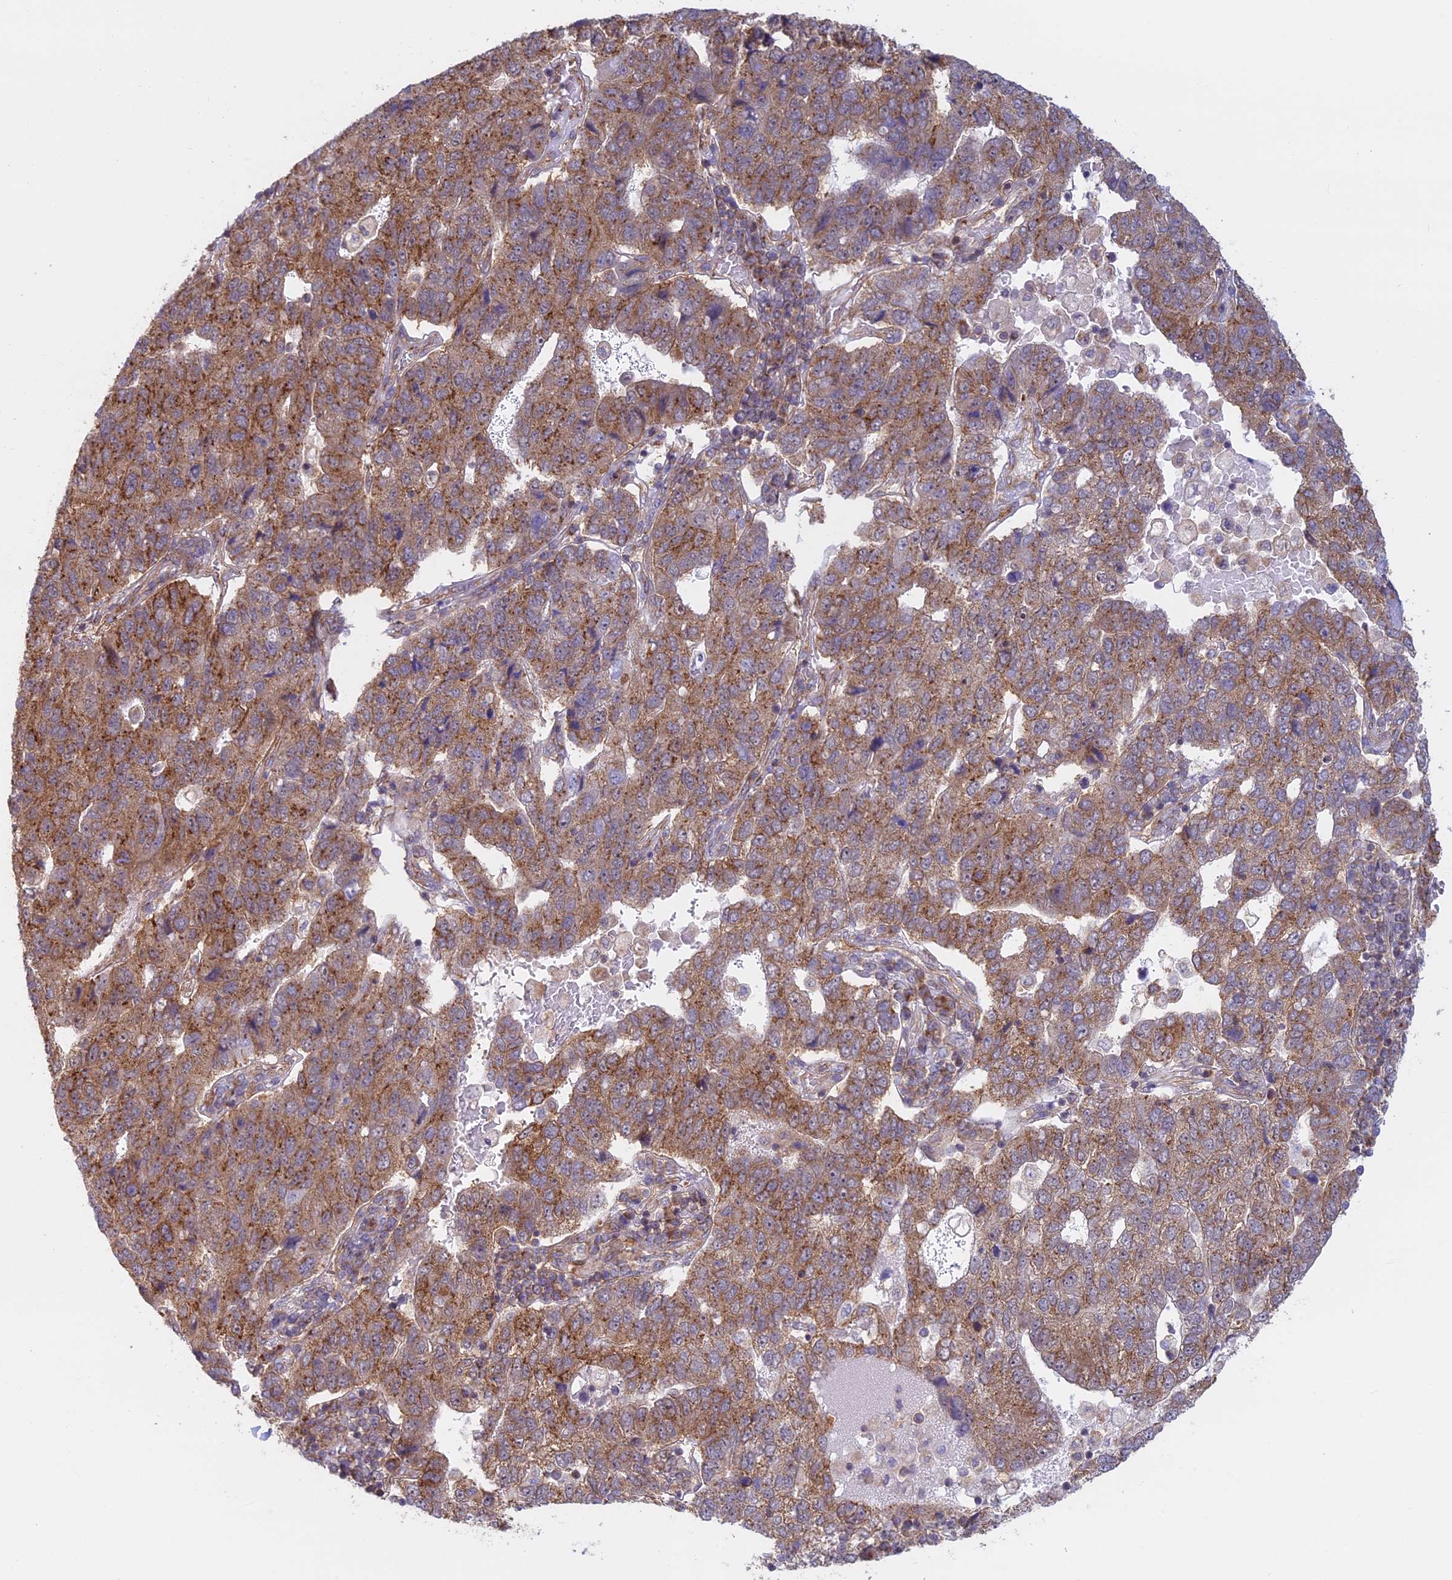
{"staining": {"intensity": "moderate", "quantity": ">75%", "location": "cytoplasmic/membranous"}, "tissue": "pancreatic cancer", "cell_type": "Tumor cells", "image_type": "cancer", "snomed": [{"axis": "morphology", "description": "Adenocarcinoma, NOS"}, {"axis": "topography", "description": "Pancreas"}], "caption": "Brown immunohistochemical staining in human adenocarcinoma (pancreatic) shows moderate cytoplasmic/membranous expression in approximately >75% of tumor cells. (brown staining indicates protein expression, while blue staining denotes nuclei).", "gene": "CLINT1", "patient": {"sex": "female", "age": 61}}